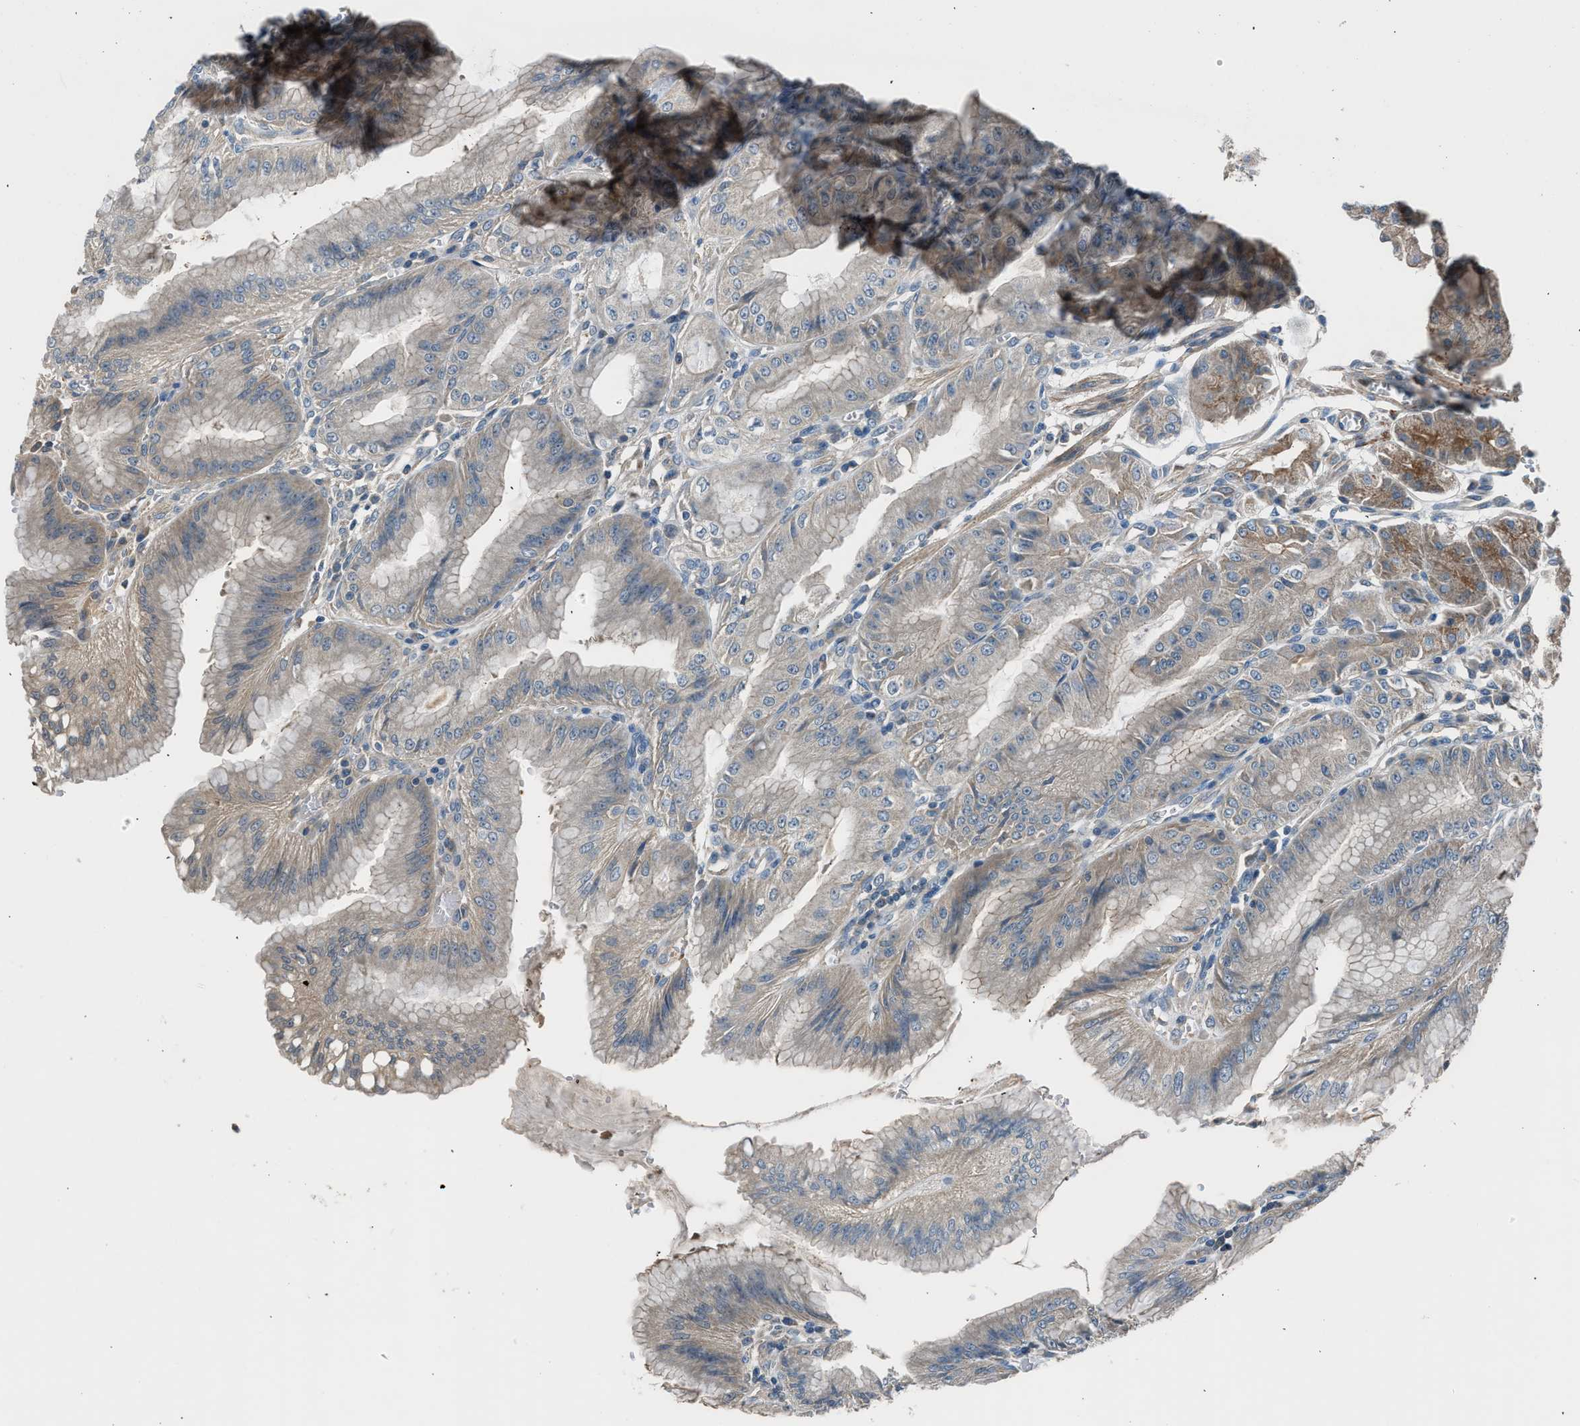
{"staining": {"intensity": "moderate", "quantity": "25%-75%", "location": "cytoplasmic/membranous"}, "tissue": "stomach", "cell_type": "Glandular cells", "image_type": "normal", "snomed": [{"axis": "morphology", "description": "Normal tissue, NOS"}, {"axis": "topography", "description": "Stomach, lower"}], "caption": "The micrograph reveals staining of normal stomach, revealing moderate cytoplasmic/membranous protein positivity (brown color) within glandular cells.", "gene": "LMLN", "patient": {"sex": "male", "age": 71}}